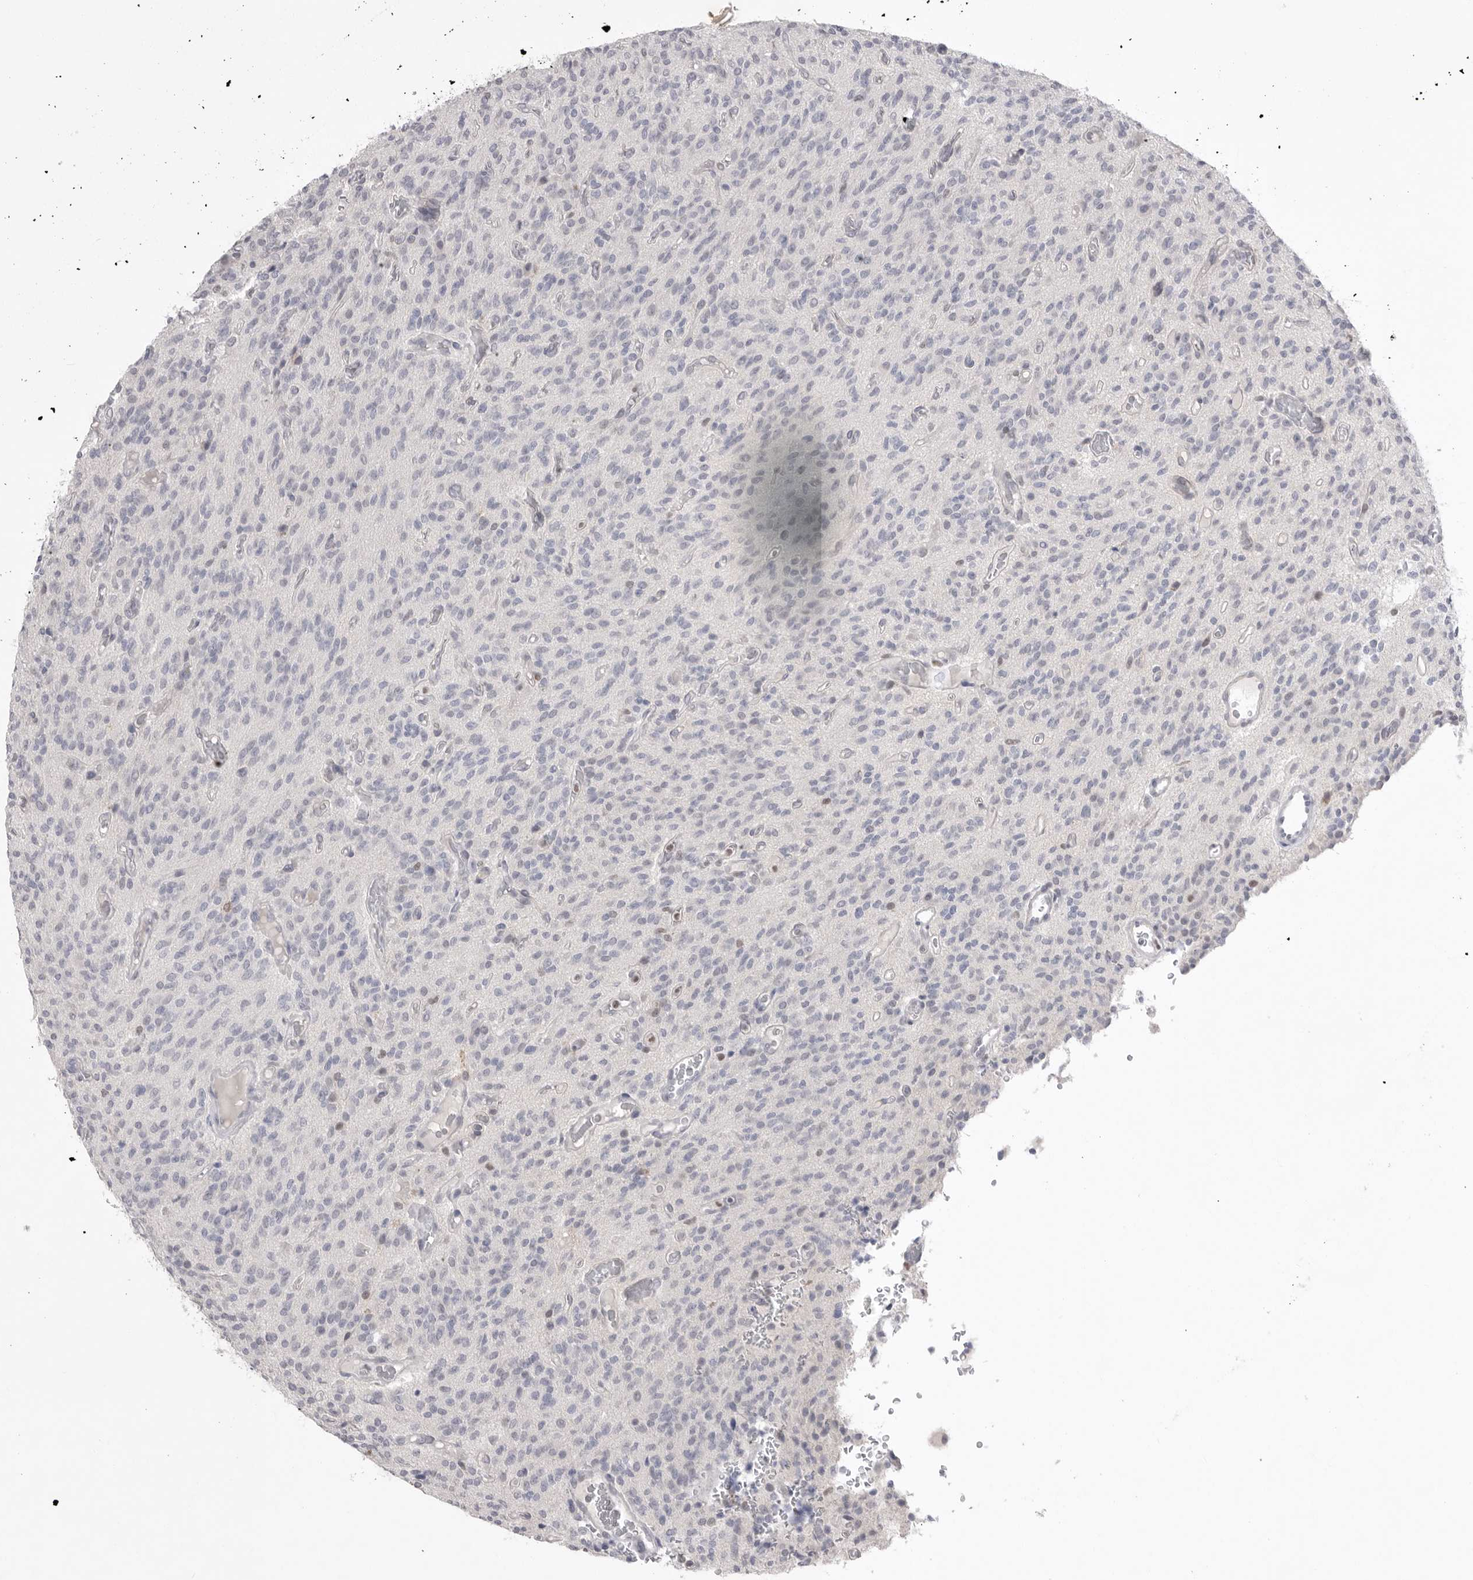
{"staining": {"intensity": "negative", "quantity": "none", "location": "none"}, "tissue": "glioma", "cell_type": "Tumor cells", "image_type": "cancer", "snomed": [{"axis": "morphology", "description": "Glioma, malignant, High grade"}, {"axis": "topography", "description": "Brain"}], "caption": "An image of malignant glioma (high-grade) stained for a protein shows no brown staining in tumor cells.", "gene": "ZBTB7B", "patient": {"sex": "male", "age": 34}}